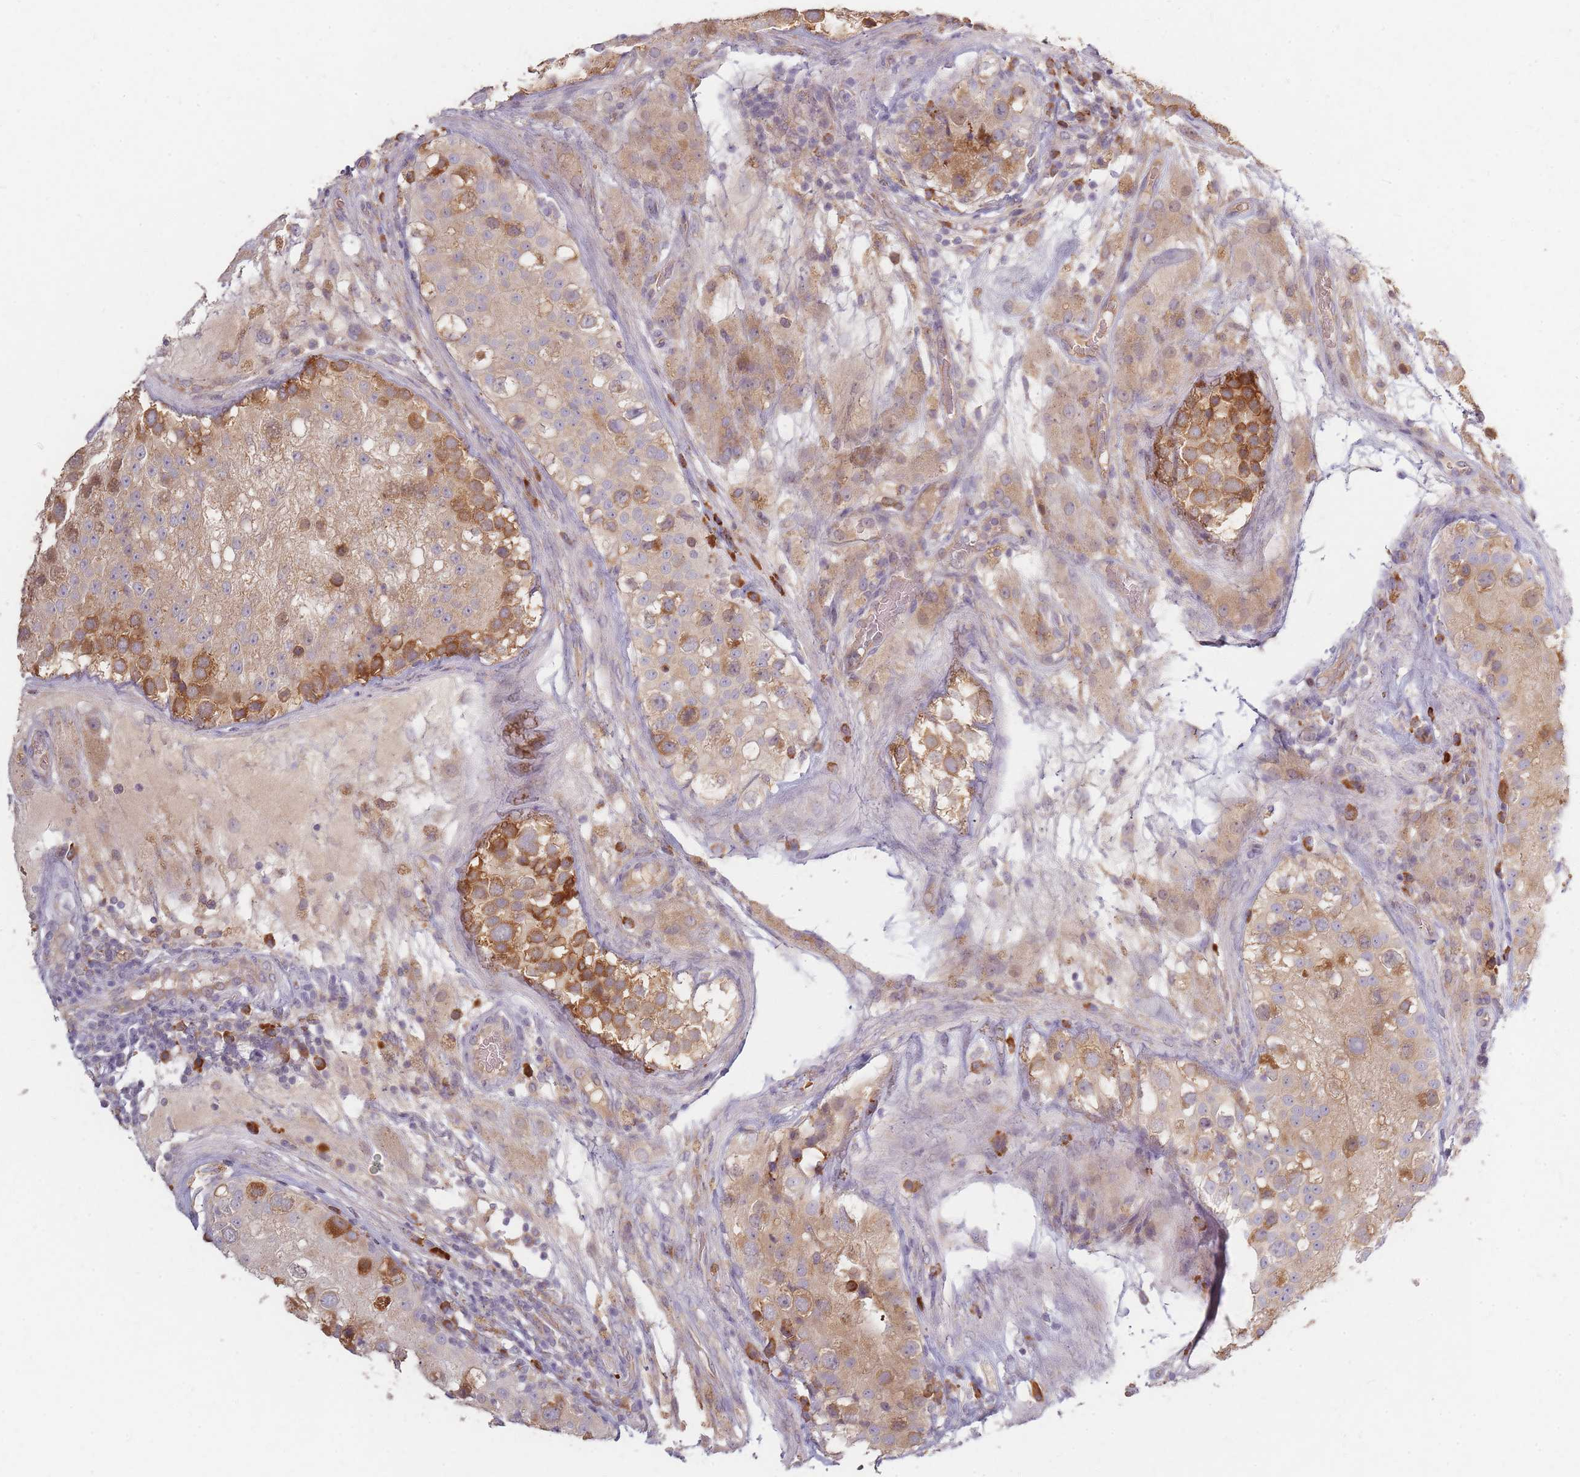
{"staining": {"intensity": "moderate", "quantity": "25%-75%", "location": "cytoplasmic/membranous"}, "tissue": "testis", "cell_type": "Cells in seminiferous ducts", "image_type": "normal", "snomed": [{"axis": "morphology", "description": "Normal tissue, NOS"}, {"axis": "topography", "description": "Testis"}], "caption": "High-power microscopy captured an IHC micrograph of normal testis, revealing moderate cytoplasmic/membranous staining in approximately 25%-75% of cells in seminiferous ducts.", "gene": "SMIM14", "patient": {"sex": "male", "age": 26}}